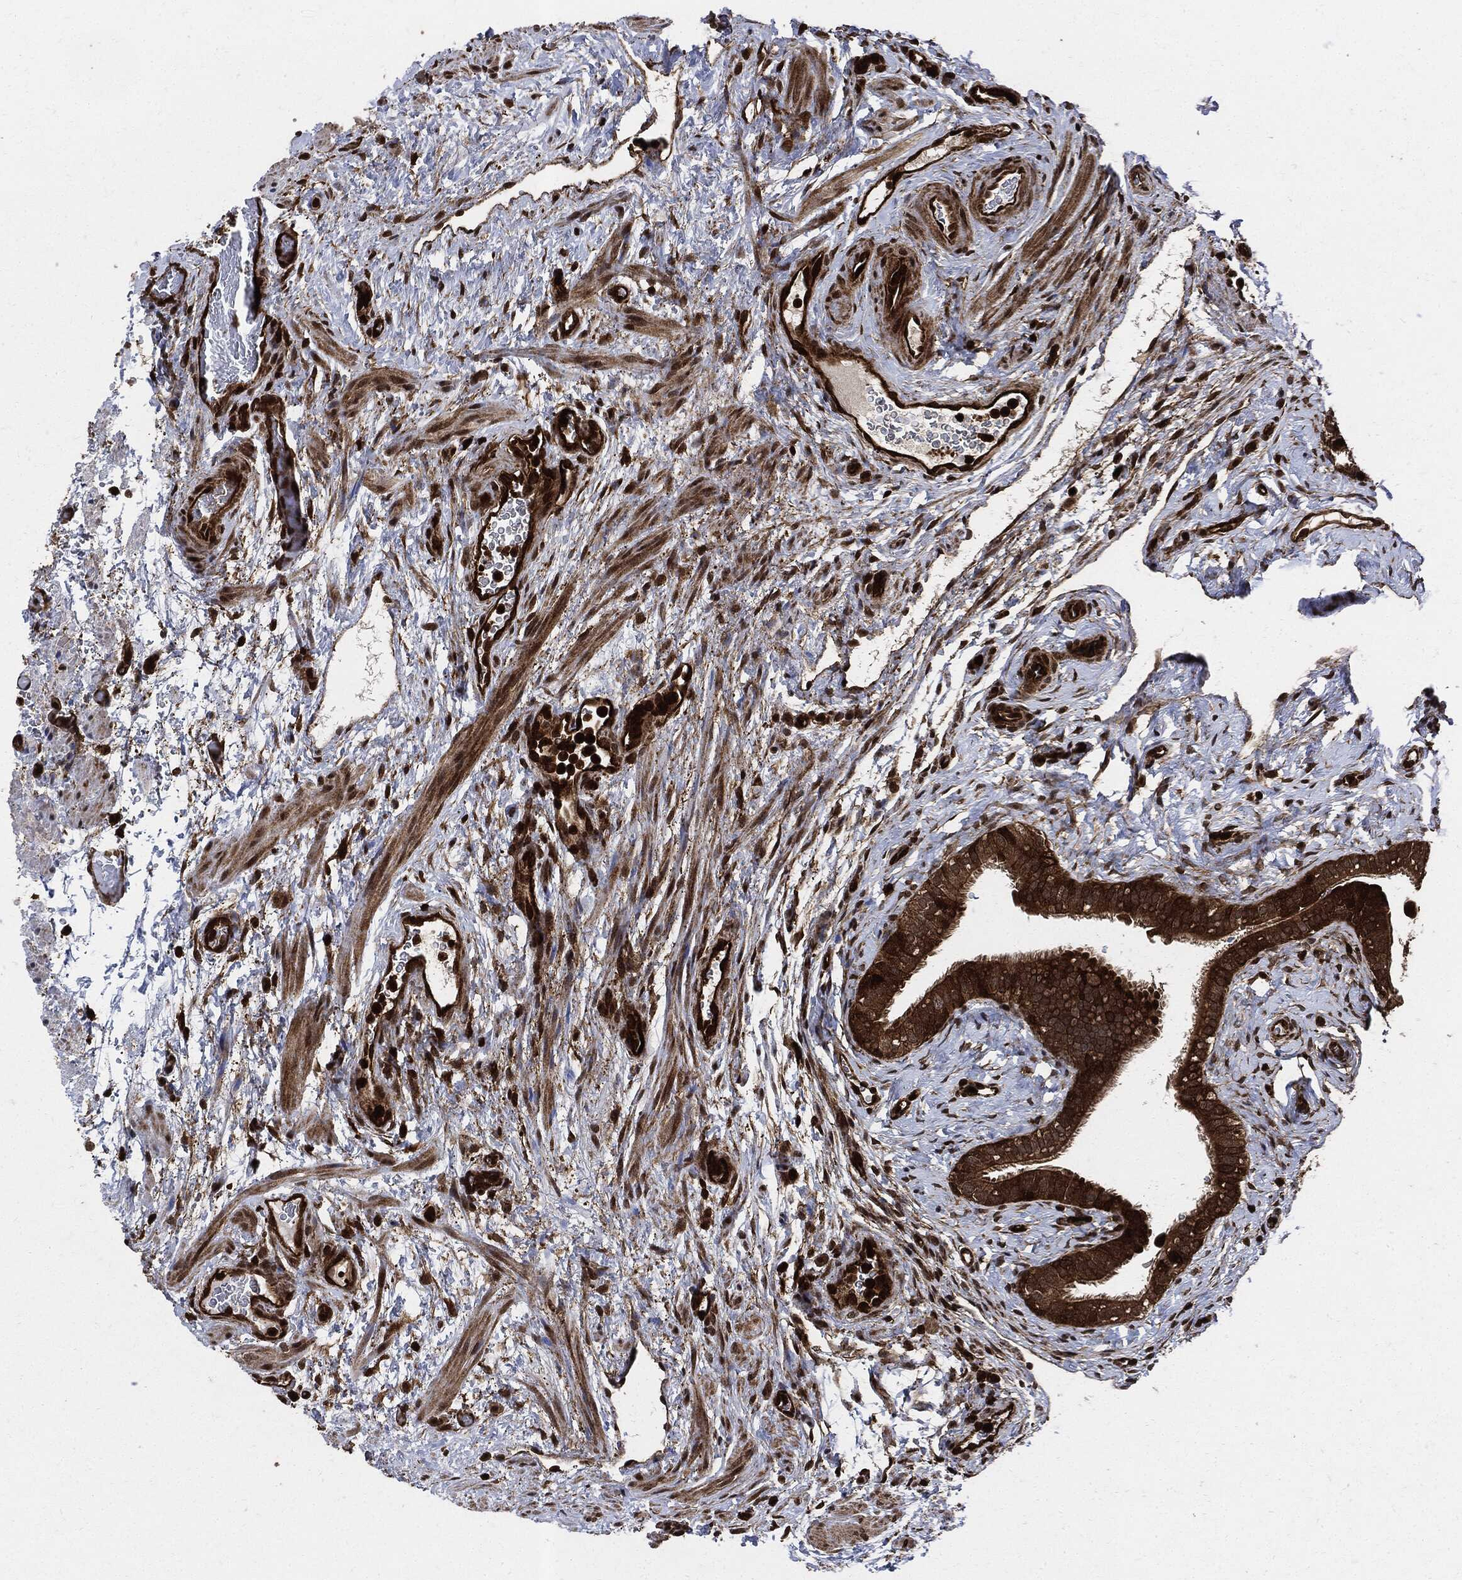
{"staining": {"intensity": "strong", "quantity": ">75%", "location": "cytoplasmic/membranous"}, "tissue": "fallopian tube", "cell_type": "Glandular cells", "image_type": "normal", "snomed": [{"axis": "morphology", "description": "Normal tissue, NOS"}, {"axis": "topography", "description": "Fallopian tube"}], "caption": "High-magnification brightfield microscopy of unremarkable fallopian tube stained with DAB (3,3'-diaminobenzidine) (brown) and counterstained with hematoxylin (blue). glandular cells exhibit strong cytoplasmic/membranous staining is appreciated in about>75% of cells. Using DAB (3,3'-diaminobenzidine) (brown) and hematoxylin (blue) stains, captured at high magnification using brightfield microscopy.", "gene": "YWHAB", "patient": {"sex": "female", "age": 41}}